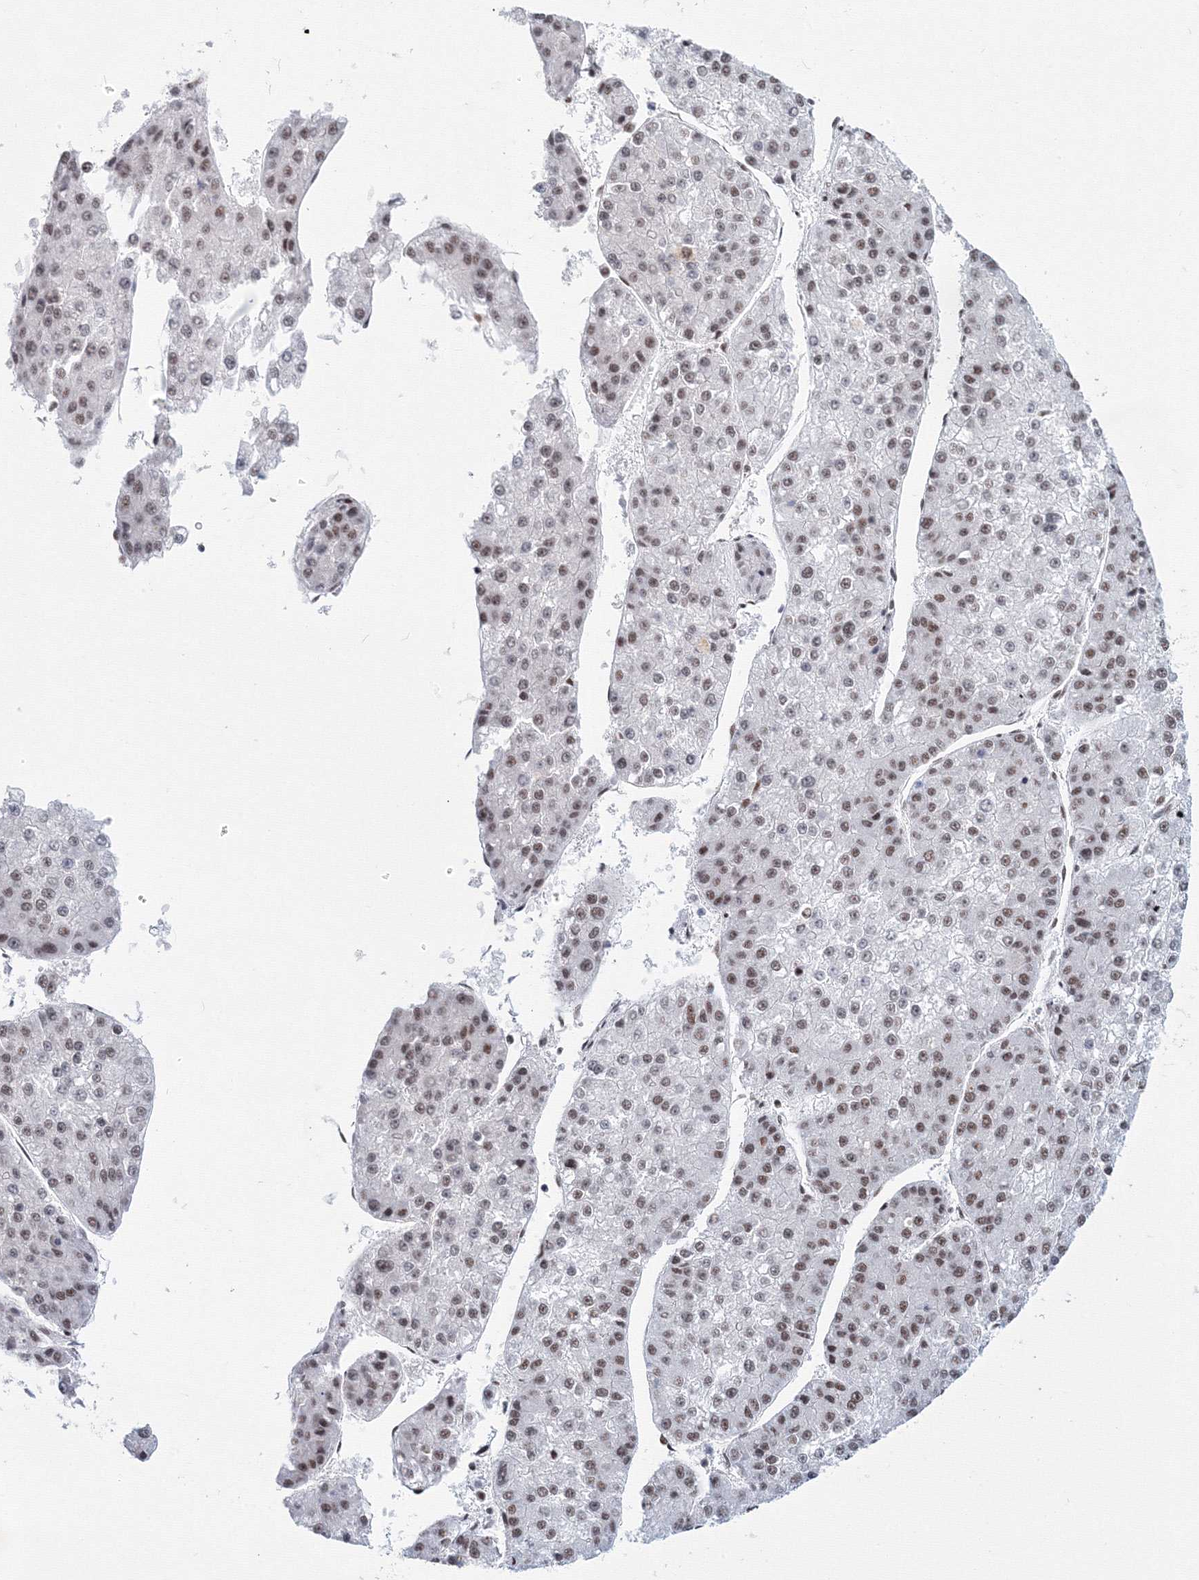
{"staining": {"intensity": "moderate", "quantity": ">75%", "location": "nuclear"}, "tissue": "liver cancer", "cell_type": "Tumor cells", "image_type": "cancer", "snomed": [{"axis": "morphology", "description": "Carcinoma, Hepatocellular, NOS"}, {"axis": "topography", "description": "Liver"}], "caption": "Human liver hepatocellular carcinoma stained for a protein (brown) exhibits moderate nuclear positive expression in about >75% of tumor cells.", "gene": "SF3B6", "patient": {"sex": "female", "age": 73}}